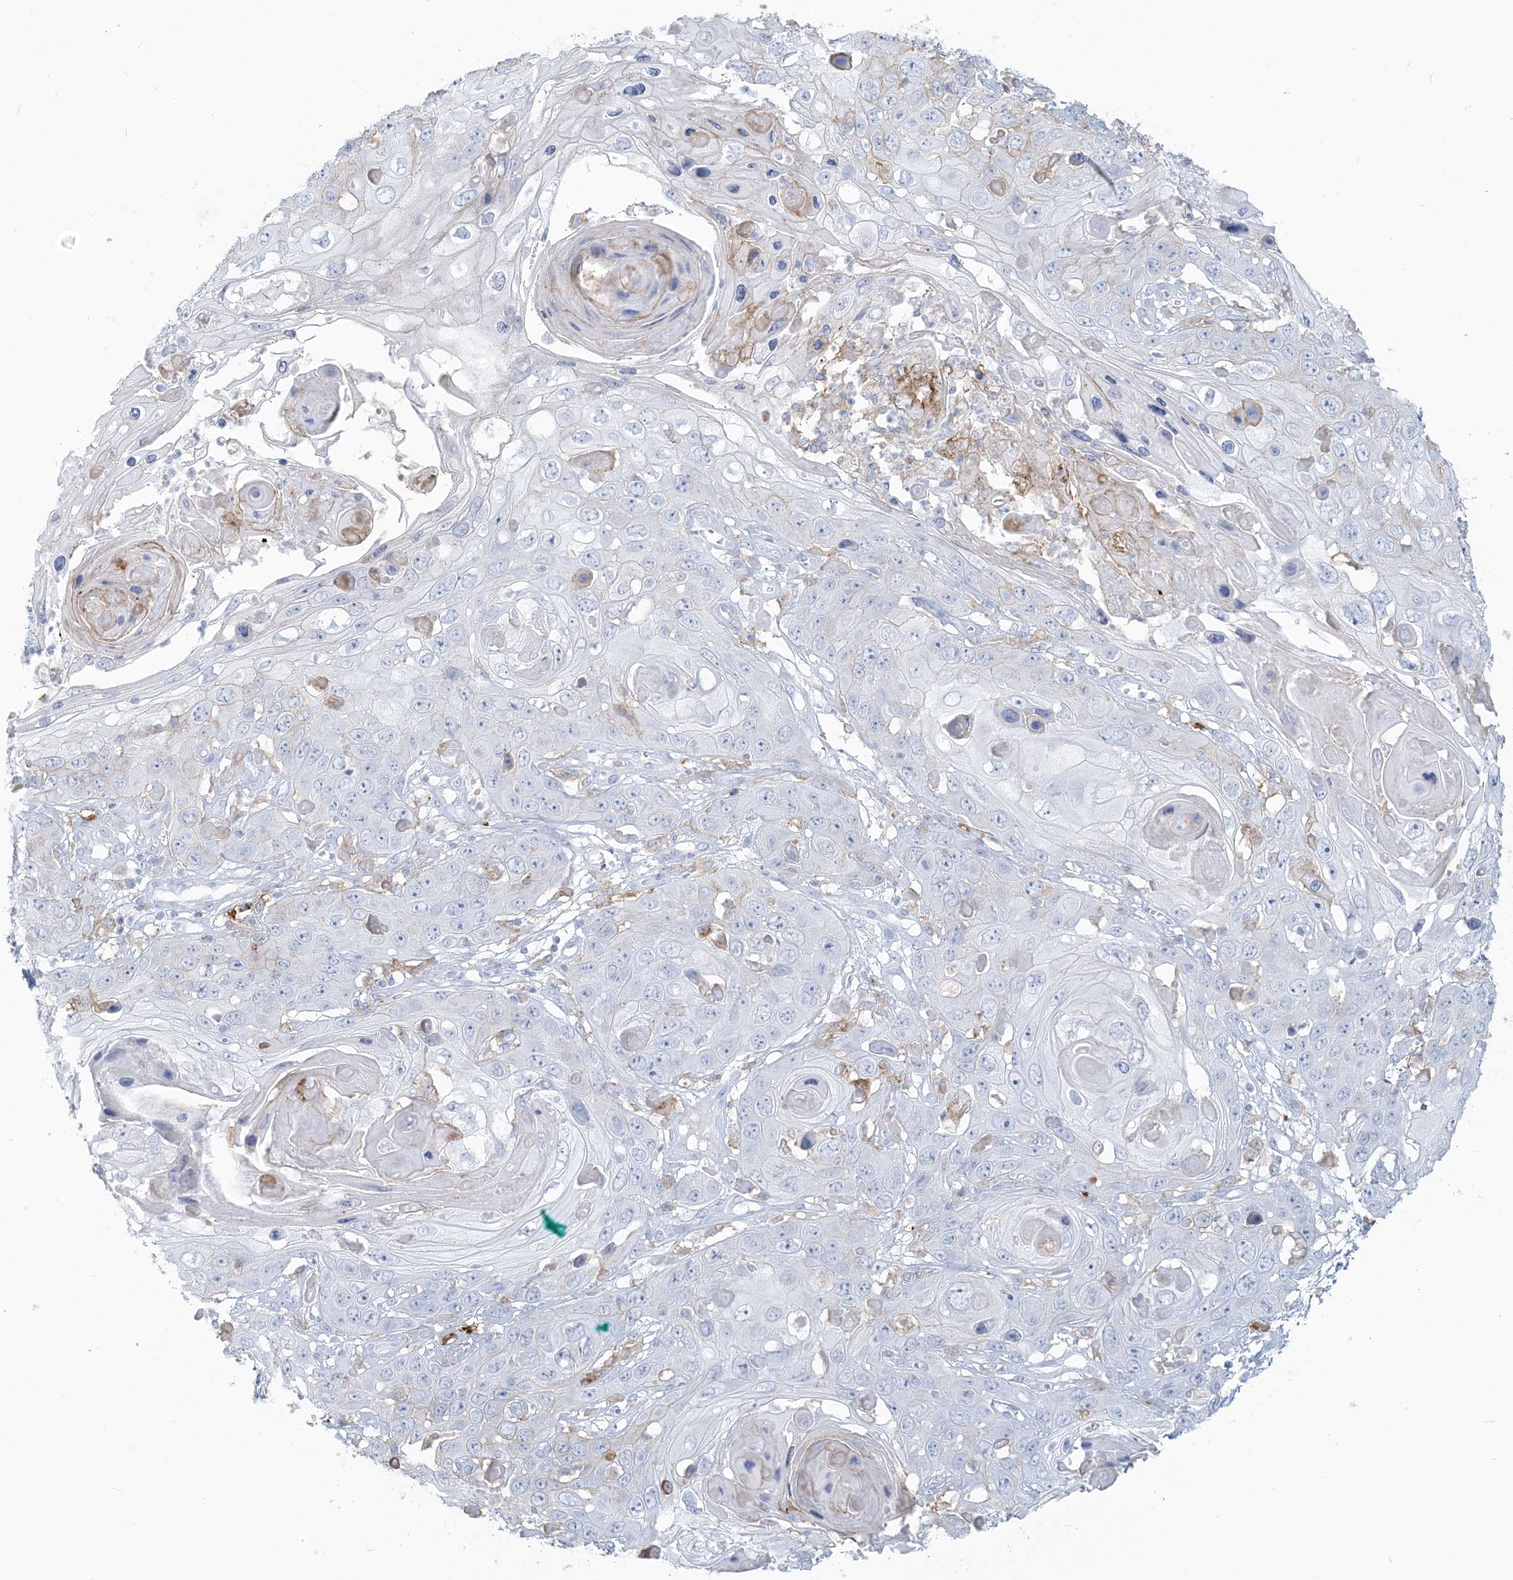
{"staining": {"intensity": "negative", "quantity": "none", "location": "none"}, "tissue": "skin cancer", "cell_type": "Tumor cells", "image_type": "cancer", "snomed": [{"axis": "morphology", "description": "Squamous cell carcinoma, NOS"}, {"axis": "topography", "description": "Skin"}], "caption": "A histopathology image of human skin cancer (squamous cell carcinoma) is negative for staining in tumor cells.", "gene": "HLA-DRB1", "patient": {"sex": "male", "age": 55}}